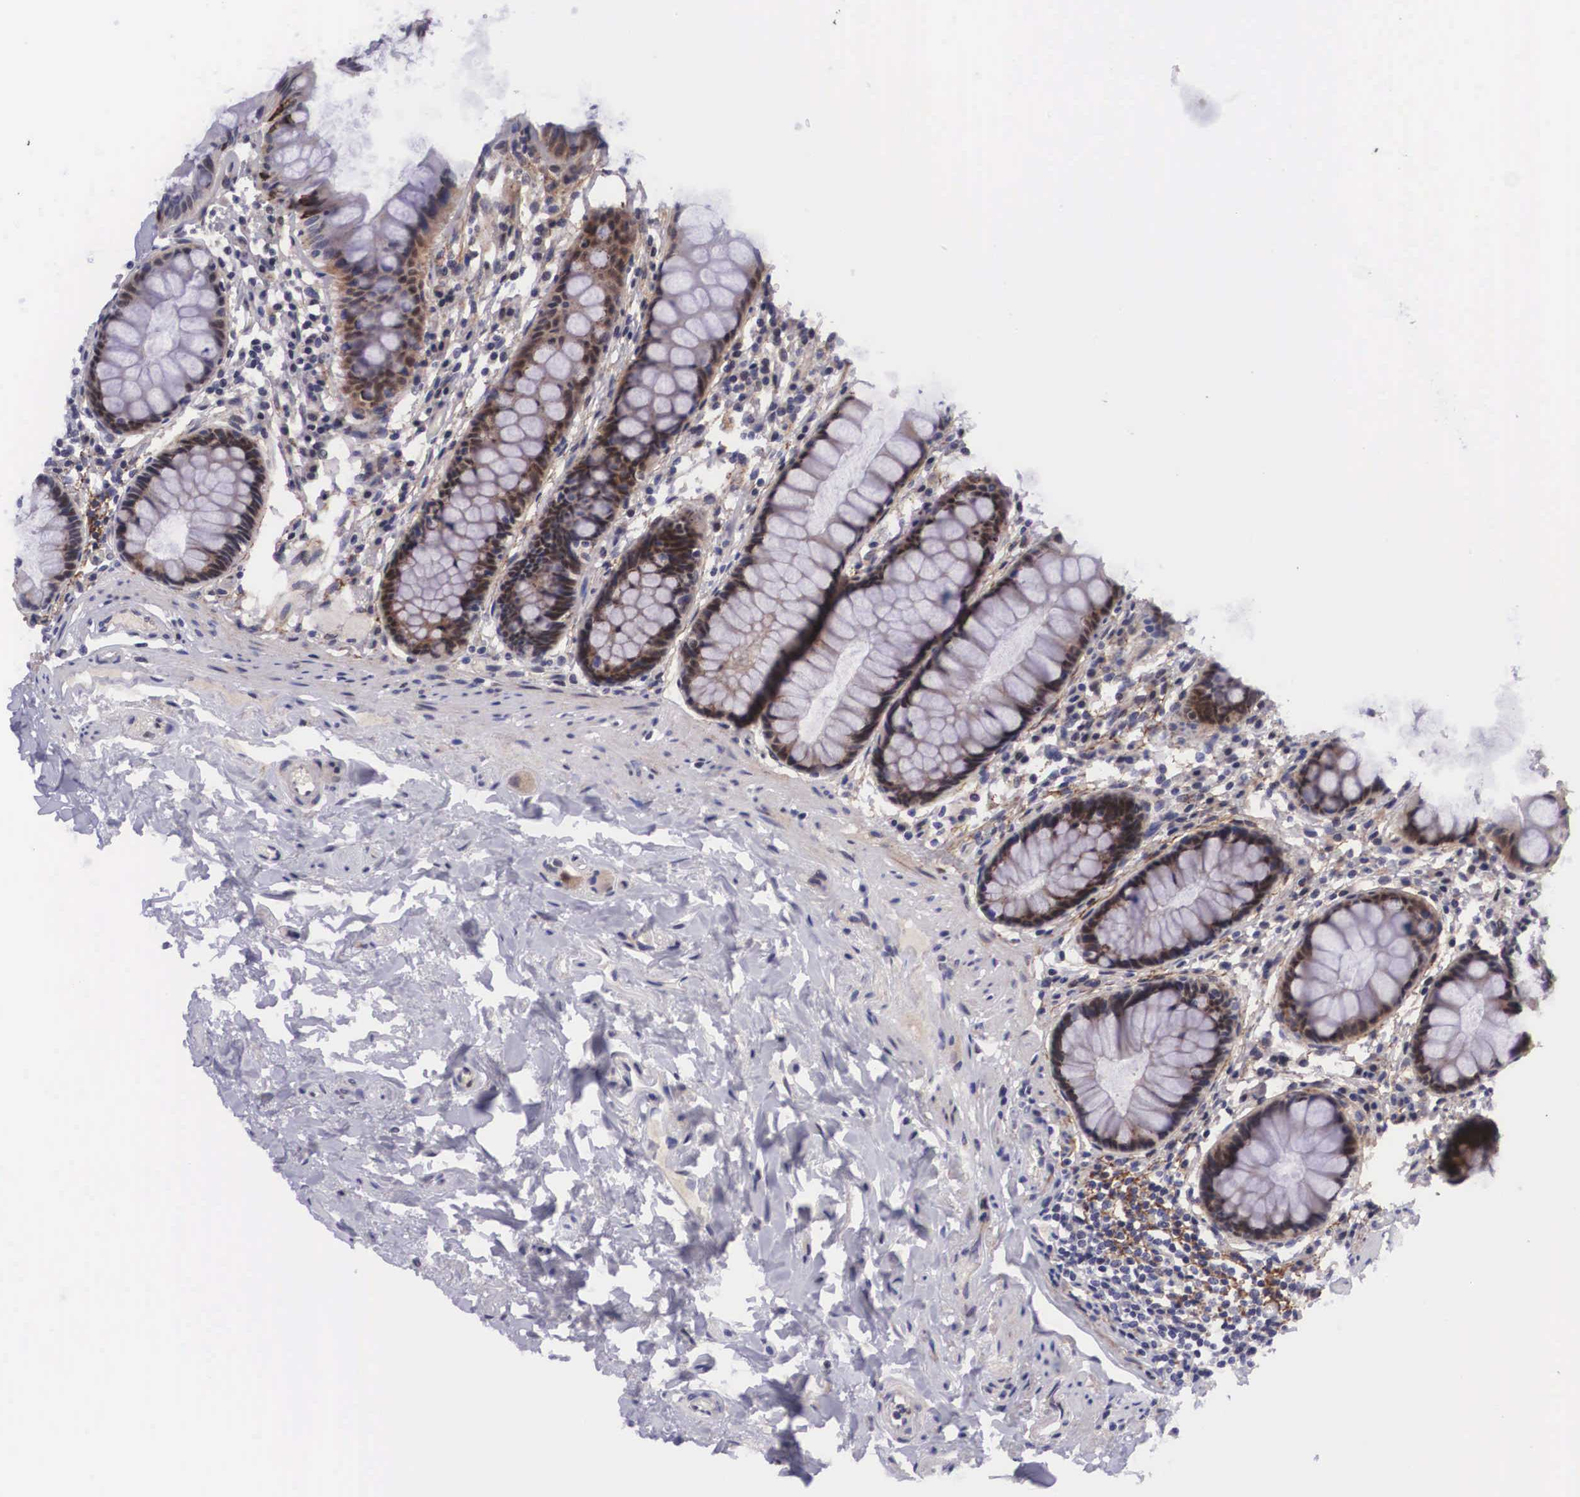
{"staining": {"intensity": "strong", "quantity": ">75%", "location": "cytoplasmic/membranous"}, "tissue": "rectum", "cell_type": "Glandular cells", "image_type": "normal", "snomed": [{"axis": "morphology", "description": "Normal tissue, NOS"}, {"axis": "topography", "description": "Rectum"}], "caption": "Immunohistochemistry (IHC) staining of benign rectum, which reveals high levels of strong cytoplasmic/membranous staining in approximately >75% of glandular cells indicating strong cytoplasmic/membranous protein staining. The staining was performed using DAB (3,3'-diaminobenzidine) (brown) for protein detection and nuclei were counterstained in hematoxylin (blue).", "gene": "EMID1", "patient": {"sex": "male", "age": 86}}